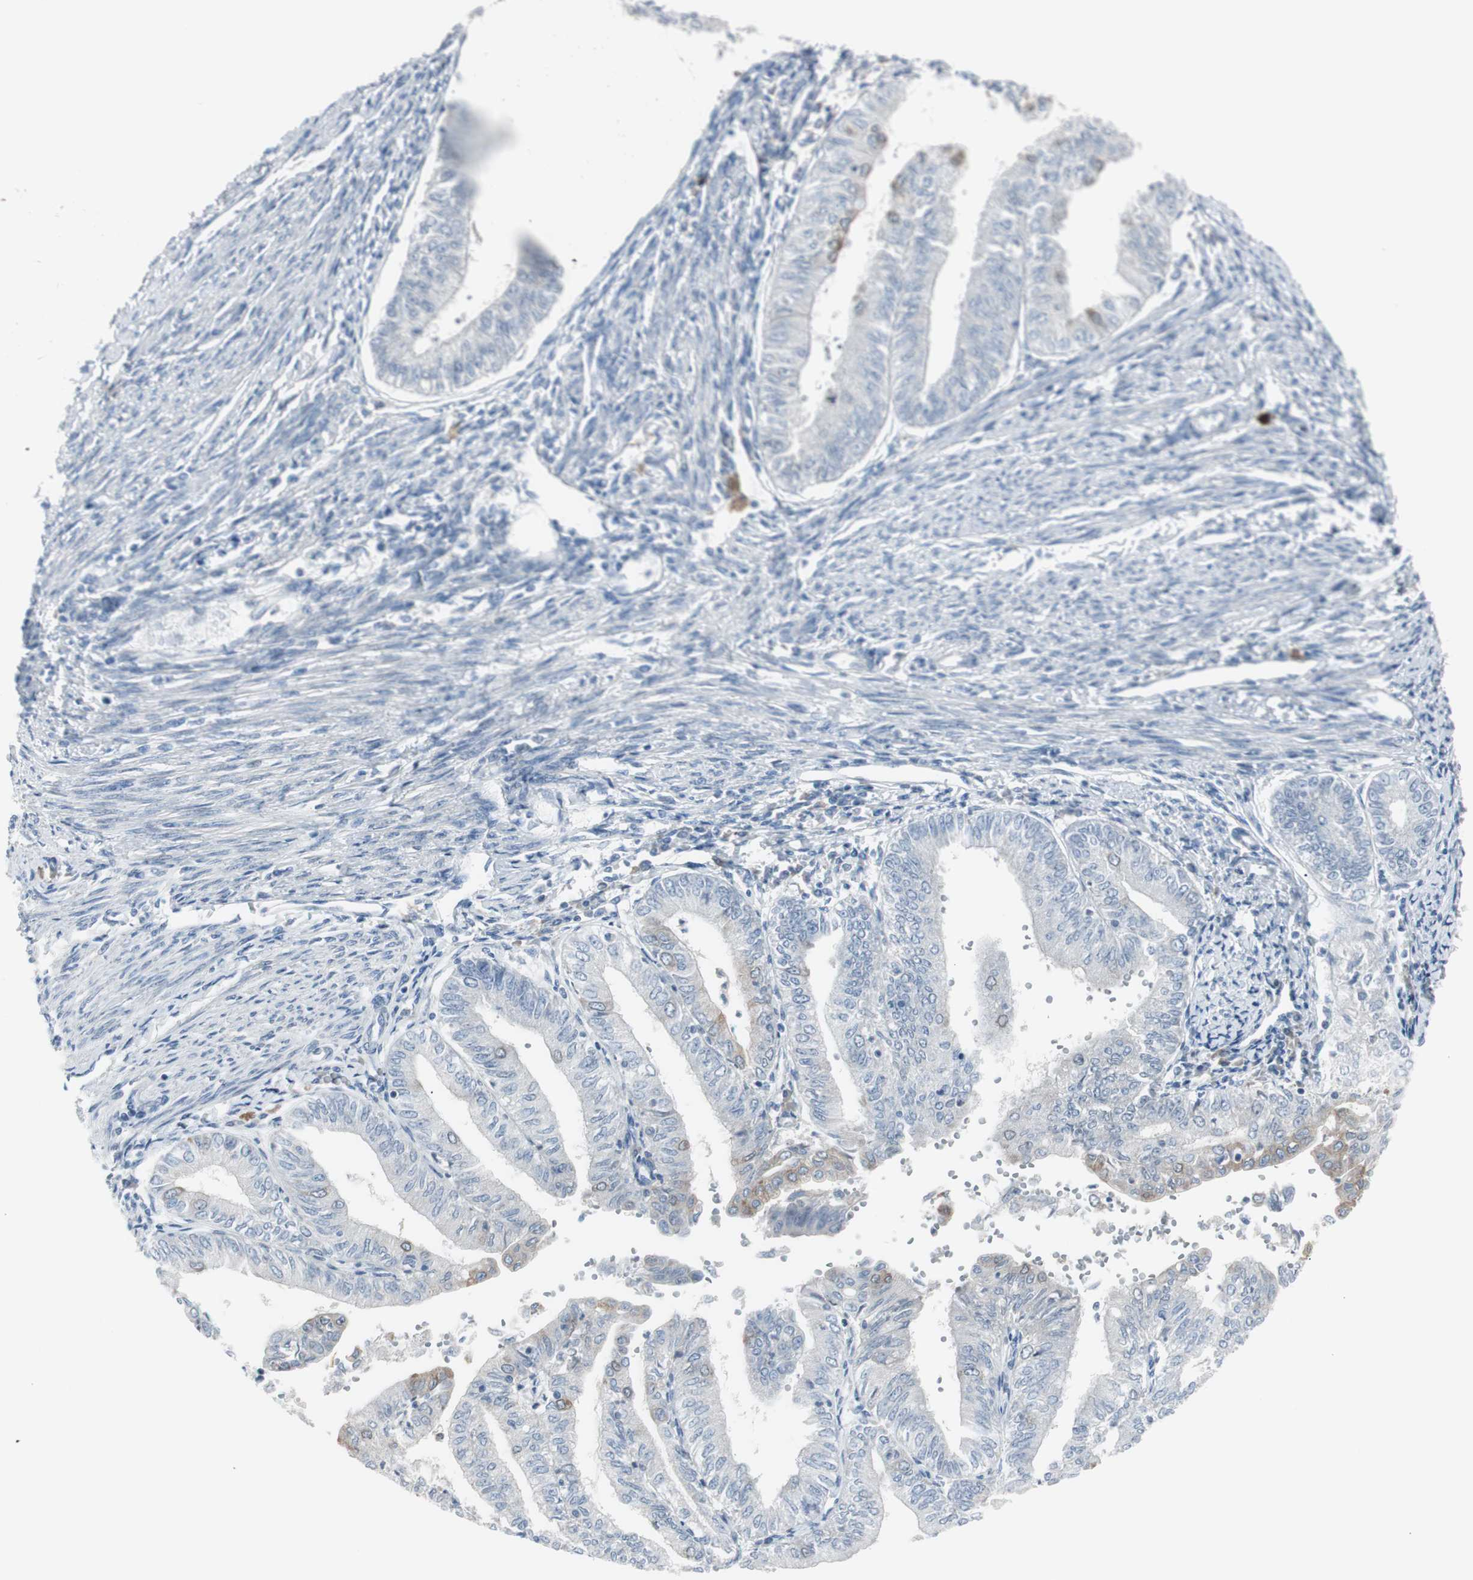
{"staining": {"intensity": "weak", "quantity": "<25%", "location": "cytoplasmic/membranous"}, "tissue": "endometrial cancer", "cell_type": "Tumor cells", "image_type": "cancer", "snomed": [{"axis": "morphology", "description": "Adenocarcinoma, NOS"}, {"axis": "topography", "description": "Endometrium"}], "caption": "IHC micrograph of endometrial cancer (adenocarcinoma) stained for a protein (brown), which reveals no positivity in tumor cells.", "gene": "MAPRE3", "patient": {"sex": "female", "age": 66}}